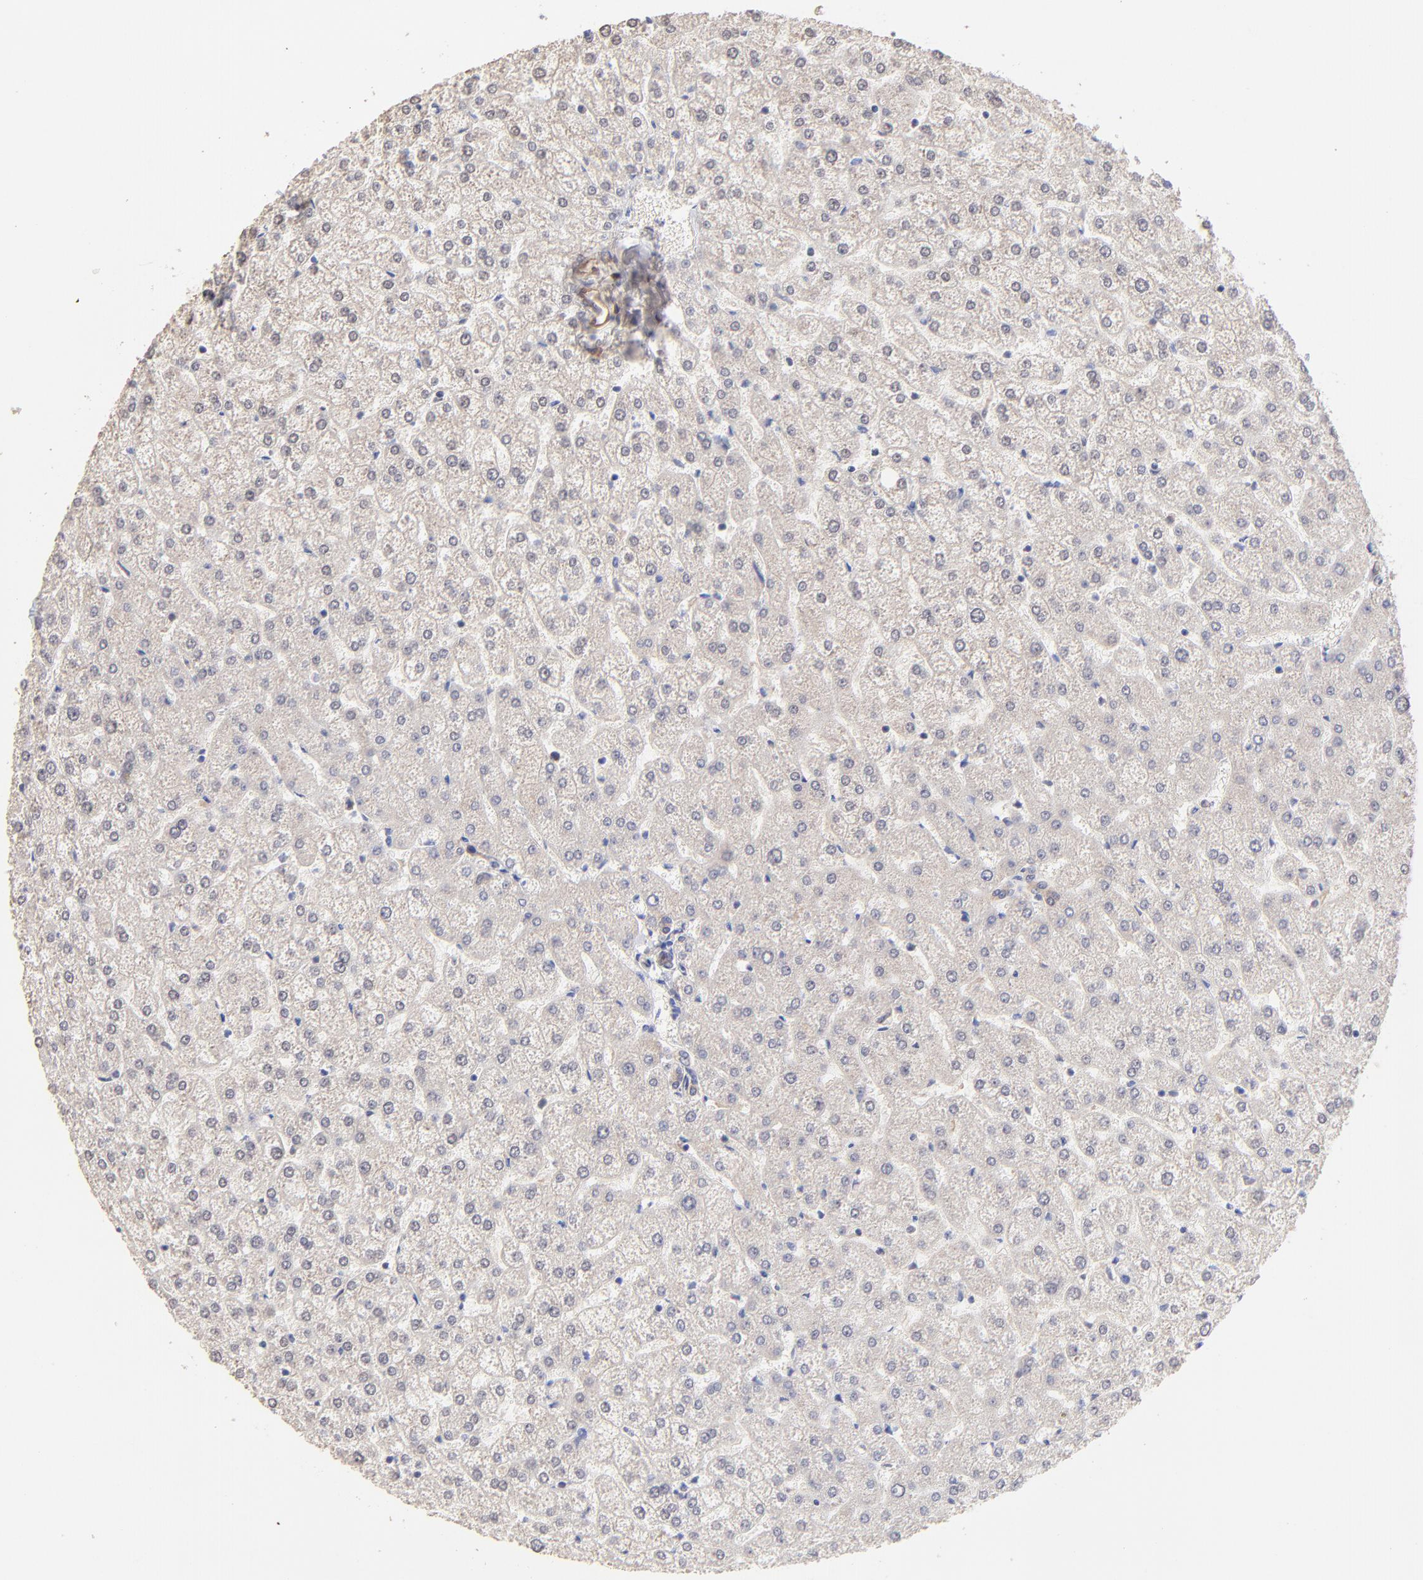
{"staining": {"intensity": "moderate", "quantity": ">75%", "location": "cytoplasmic/membranous"}, "tissue": "liver", "cell_type": "Cholangiocytes", "image_type": "normal", "snomed": [{"axis": "morphology", "description": "Normal tissue, NOS"}, {"axis": "topography", "description": "Liver"}], "caption": "A micrograph of human liver stained for a protein shows moderate cytoplasmic/membranous brown staining in cholangiocytes. (DAB (3,3'-diaminobenzidine) IHC with brightfield microscopy, high magnification).", "gene": "GART", "patient": {"sex": "female", "age": 32}}